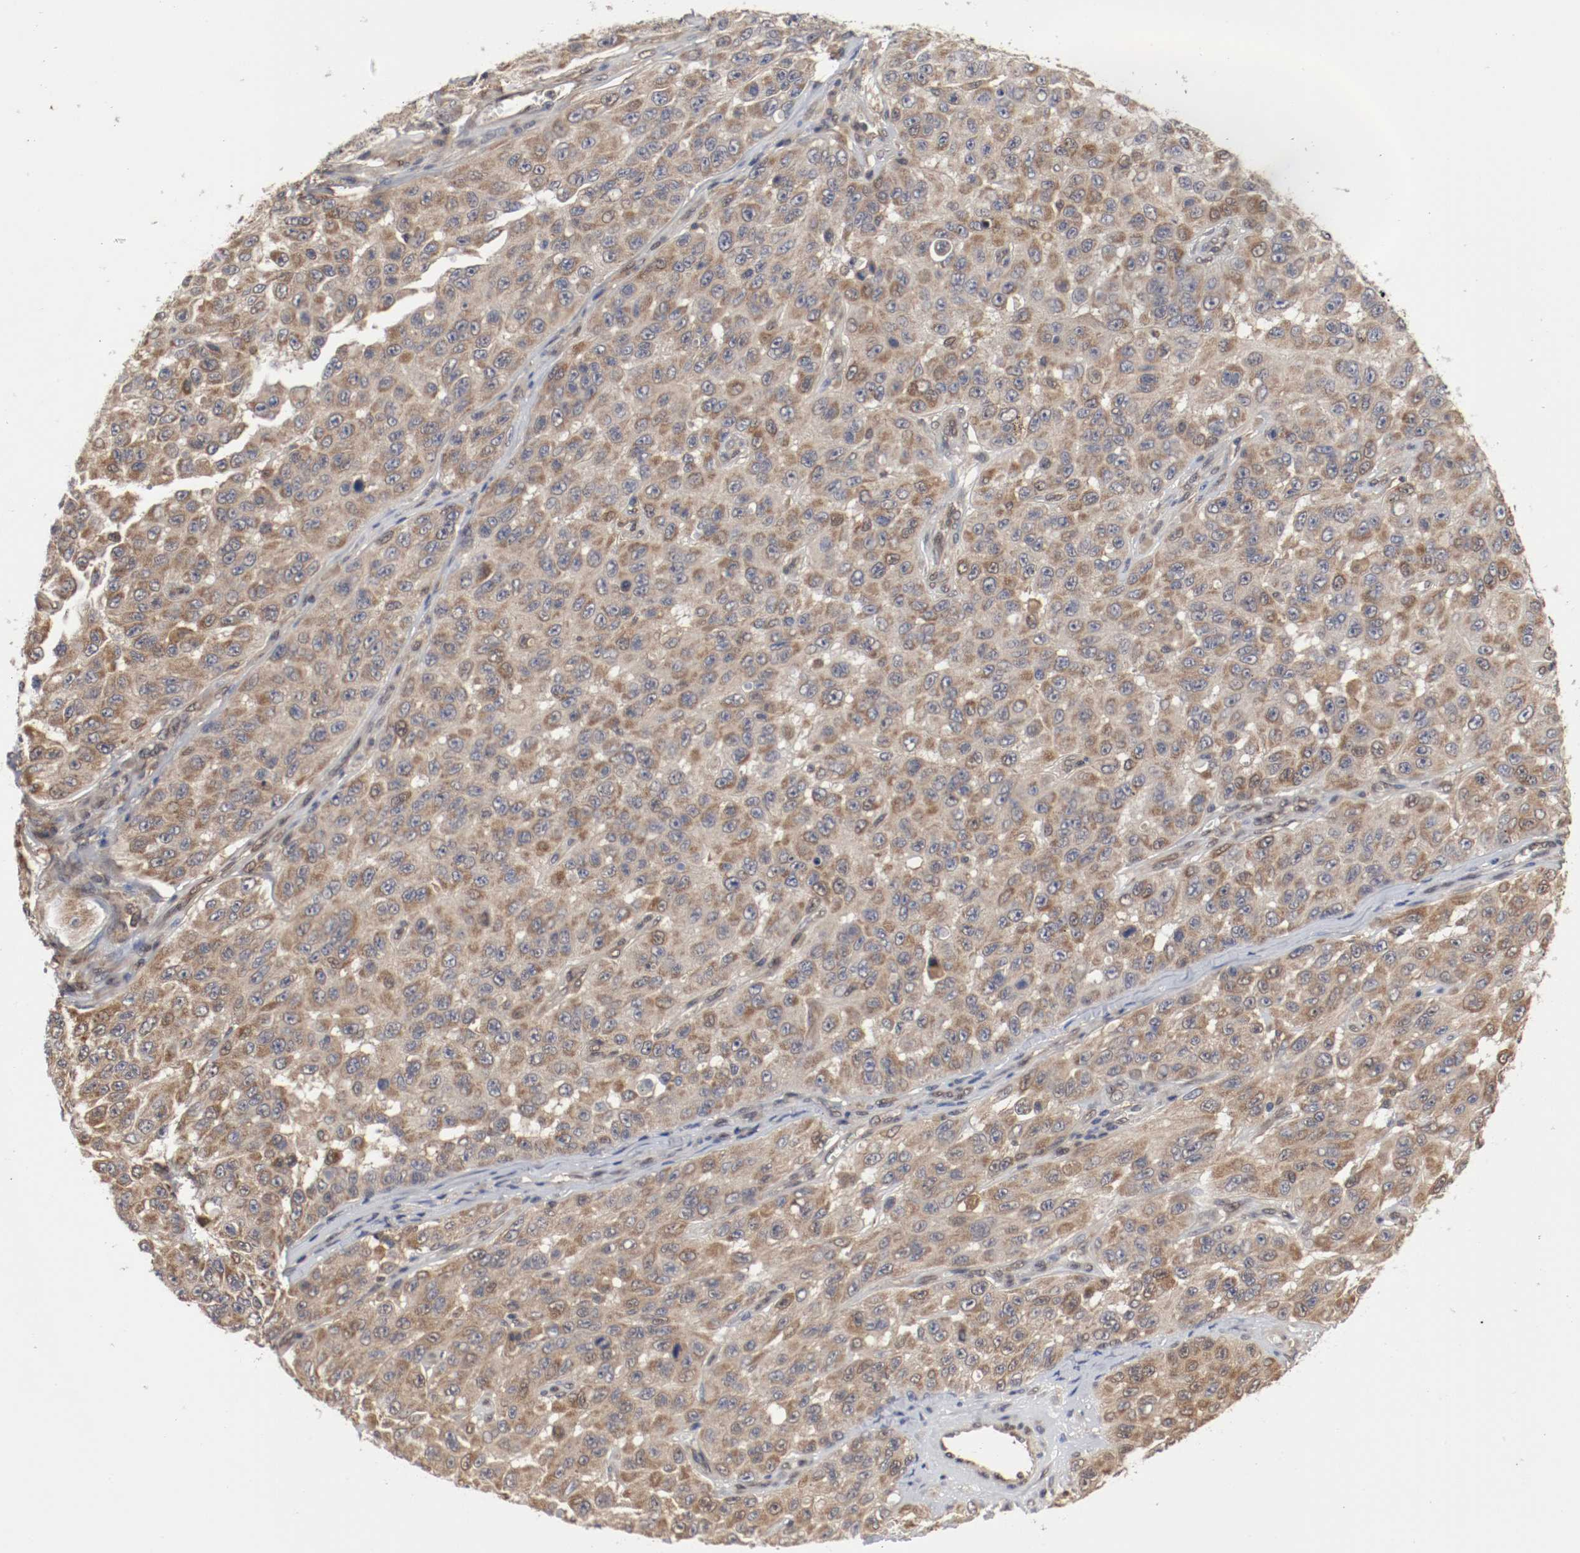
{"staining": {"intensity": "moderate", "quantity": ">75%", "location": "cytoplasmic/membranous"}, "tissue": "melanoma", "cell_type": "Tumor cells", "image_type": "cancer", "snomed": [{"axis": "morphology", "description": "Malignant melanoma, NOS"}, {"axis": "topography", "description": "Skin"}], "caption": "Malignant melanoma stained for a protein shows moderate cytoplasmic/membranous positivity in tumor cells.", "gene": "AFG3L2", "patient": {"sex": "male", "age": 30}}